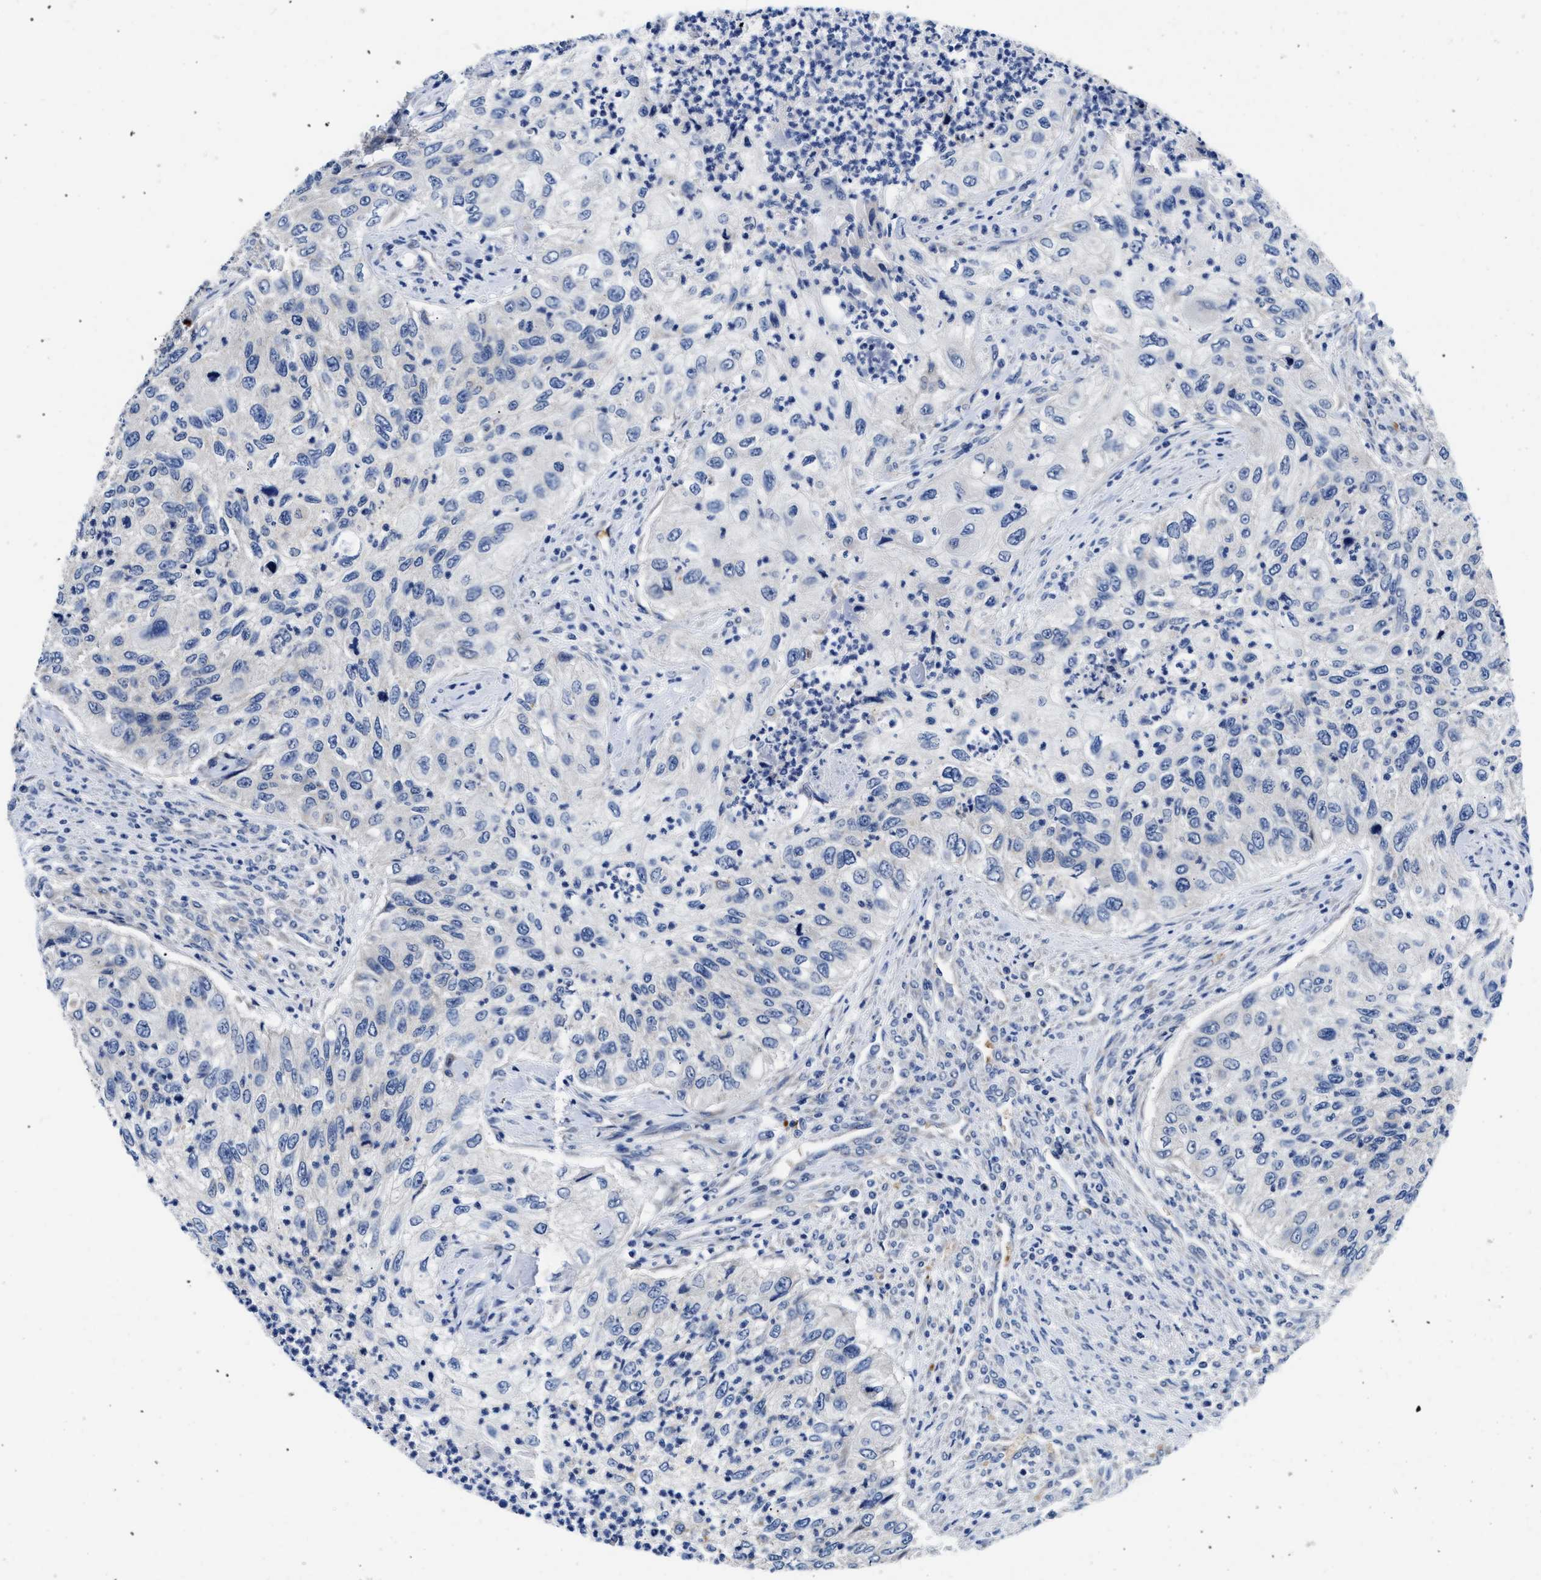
{"staining": {"intensity": "negative", "quantity": "none", "location": "none"}, "tissue": "urothelial cancer", "cell_type": "Tumor cells", "image_type": "cancer", "snomed": [{"axis": "morphology", "description": "Urothelial carcinoma, High grade"}, {"axis": "topography", "description": "Urinary bladder"}], "caption": "DAB immunohistochemical staining of high-grade urothelial carcinoma shows no significant positivity in tumor cells. (Brightfield microscopy of DAB (3,3'-diaminobenzidine) IHC at high magnification).", "gene": "RINT1", "patient": {"sex": "female", "age": 60}}